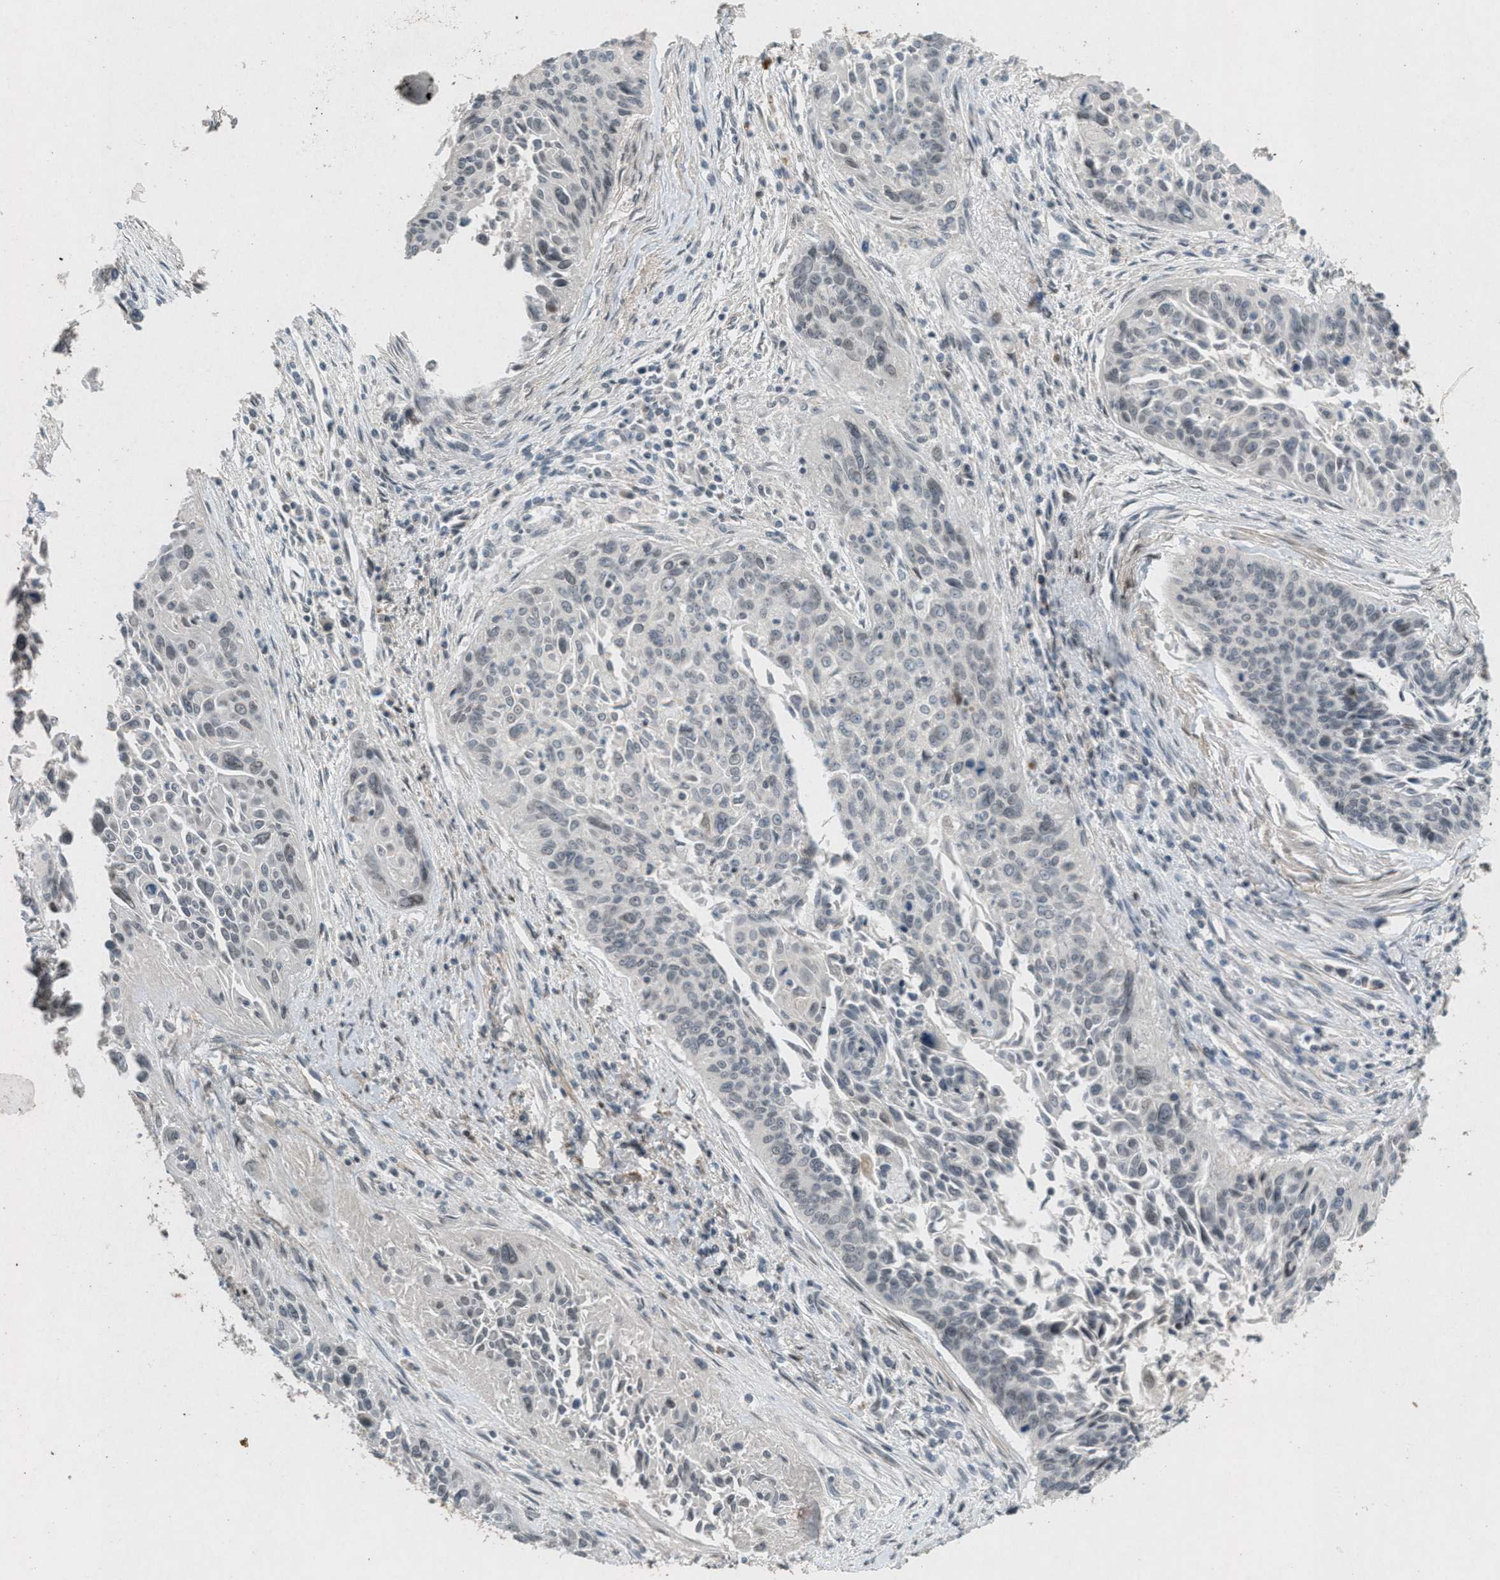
{"staining": {"intensity": "negative", "quantity": "none", "location": "none"}, "tissue": "cervical cancer", "cell_type": "Tumor cells", "image_type": "cancer", "snomed": [{"axis": "morphology", "description": "Squamous cell carcinoma, NOS"}, {"axis": "topography", "description": "Cervix"}], "caption": "IHC histopathology image of squamous cell carcinoma (cervical) stained for a protein (brown), which demonstrates no expression in tumor cells.", "gene": "ABHD6", "patient": {"sex": "female", "age": 55}}